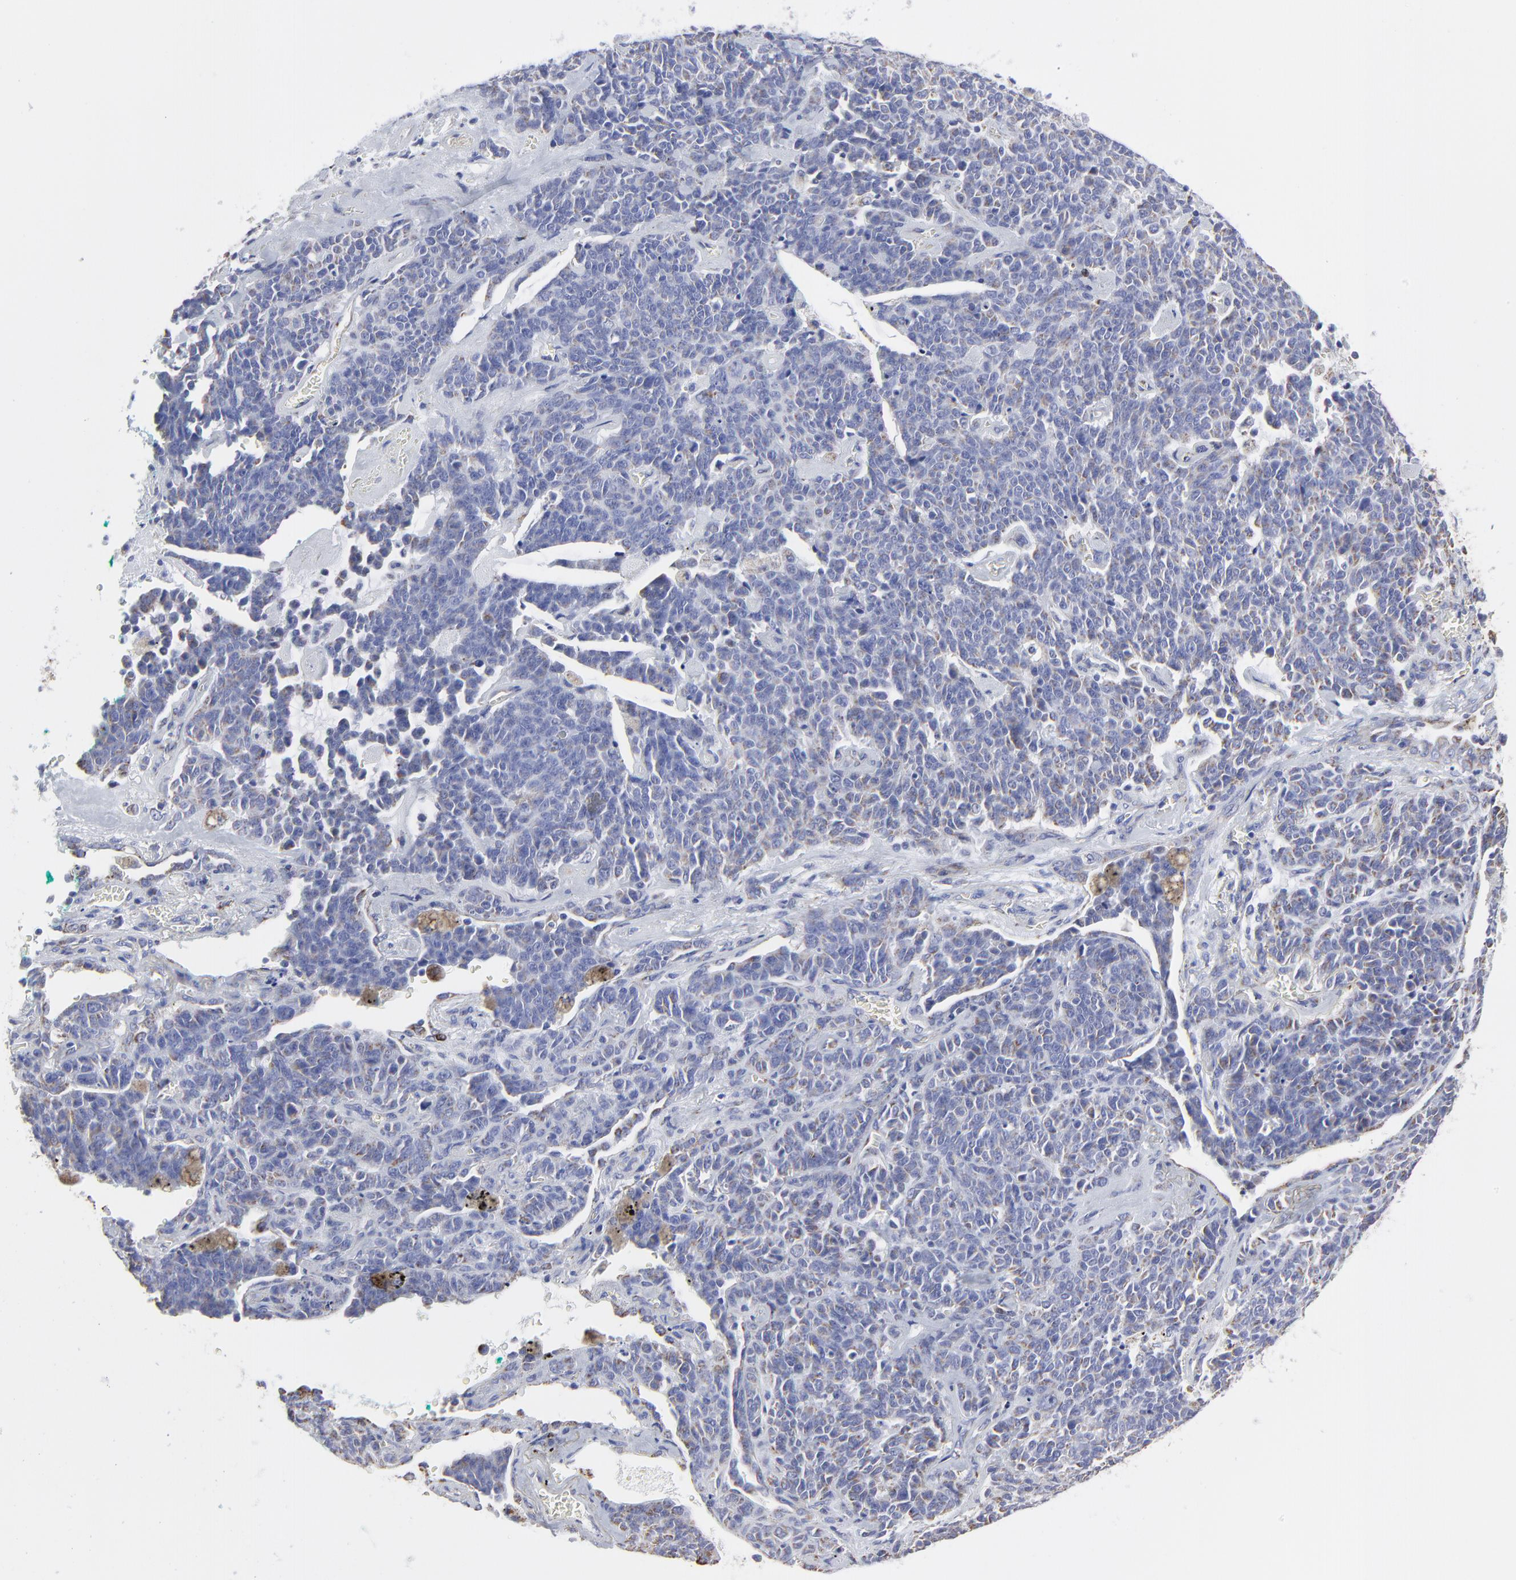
{"staining": {"intensity": "weak", "quantity": "<25%", "location": "cytoplasmic/membranous"}, "tissue": "lung cancer", "cell_type": "Tumor cells", "image_type": "cancer", "snomed": [{"axis": "morphology", "description": "Neoplasm, malignant, NOS"}, {"axis": "topography", "description": "Lung"}], "caption": "Tumor cells are negative for protein expression in human neoplasm (malignant) (lung). Nuclei are stained in blue.", "gene": "PINK1", "patient": {"sex": "female", "age": 58}}